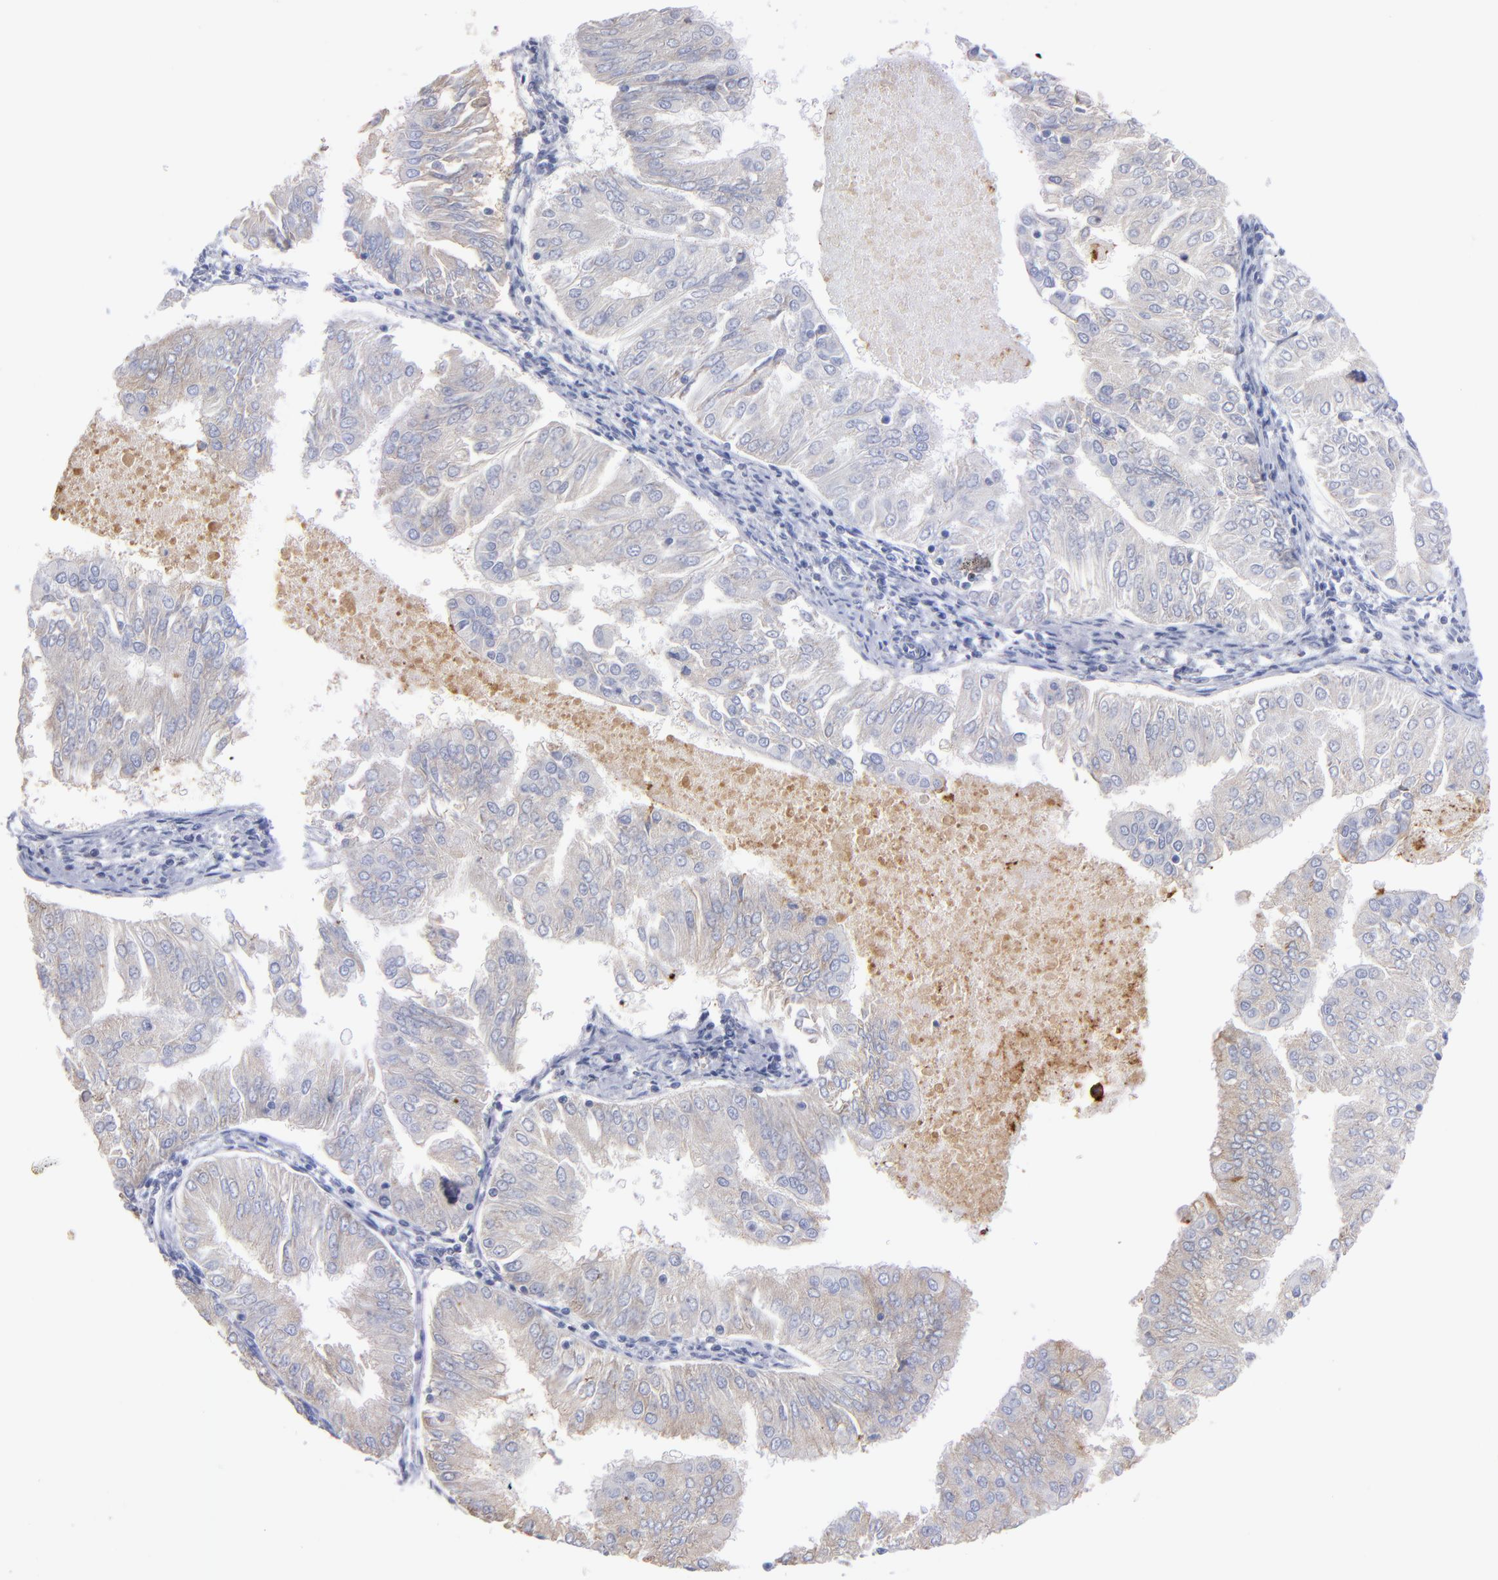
{"staining": {"intensity": "negative", "quantity": "none", "location": "none"}, "tissue": "endometrial cancer", "cell_type": "Tumor cells", "image_type": "cancer", "snomed": [{"axis": "morphology", "description": "Adenocarcinoma, NOS"}, {"axis": "topography", "description": "Endometrium"}], "caption": "Tumor cells are negative for brown protein staining in endometrial cancer.", "gene": "MFGE8", "patient": {"sex": "female", "age": 53}}